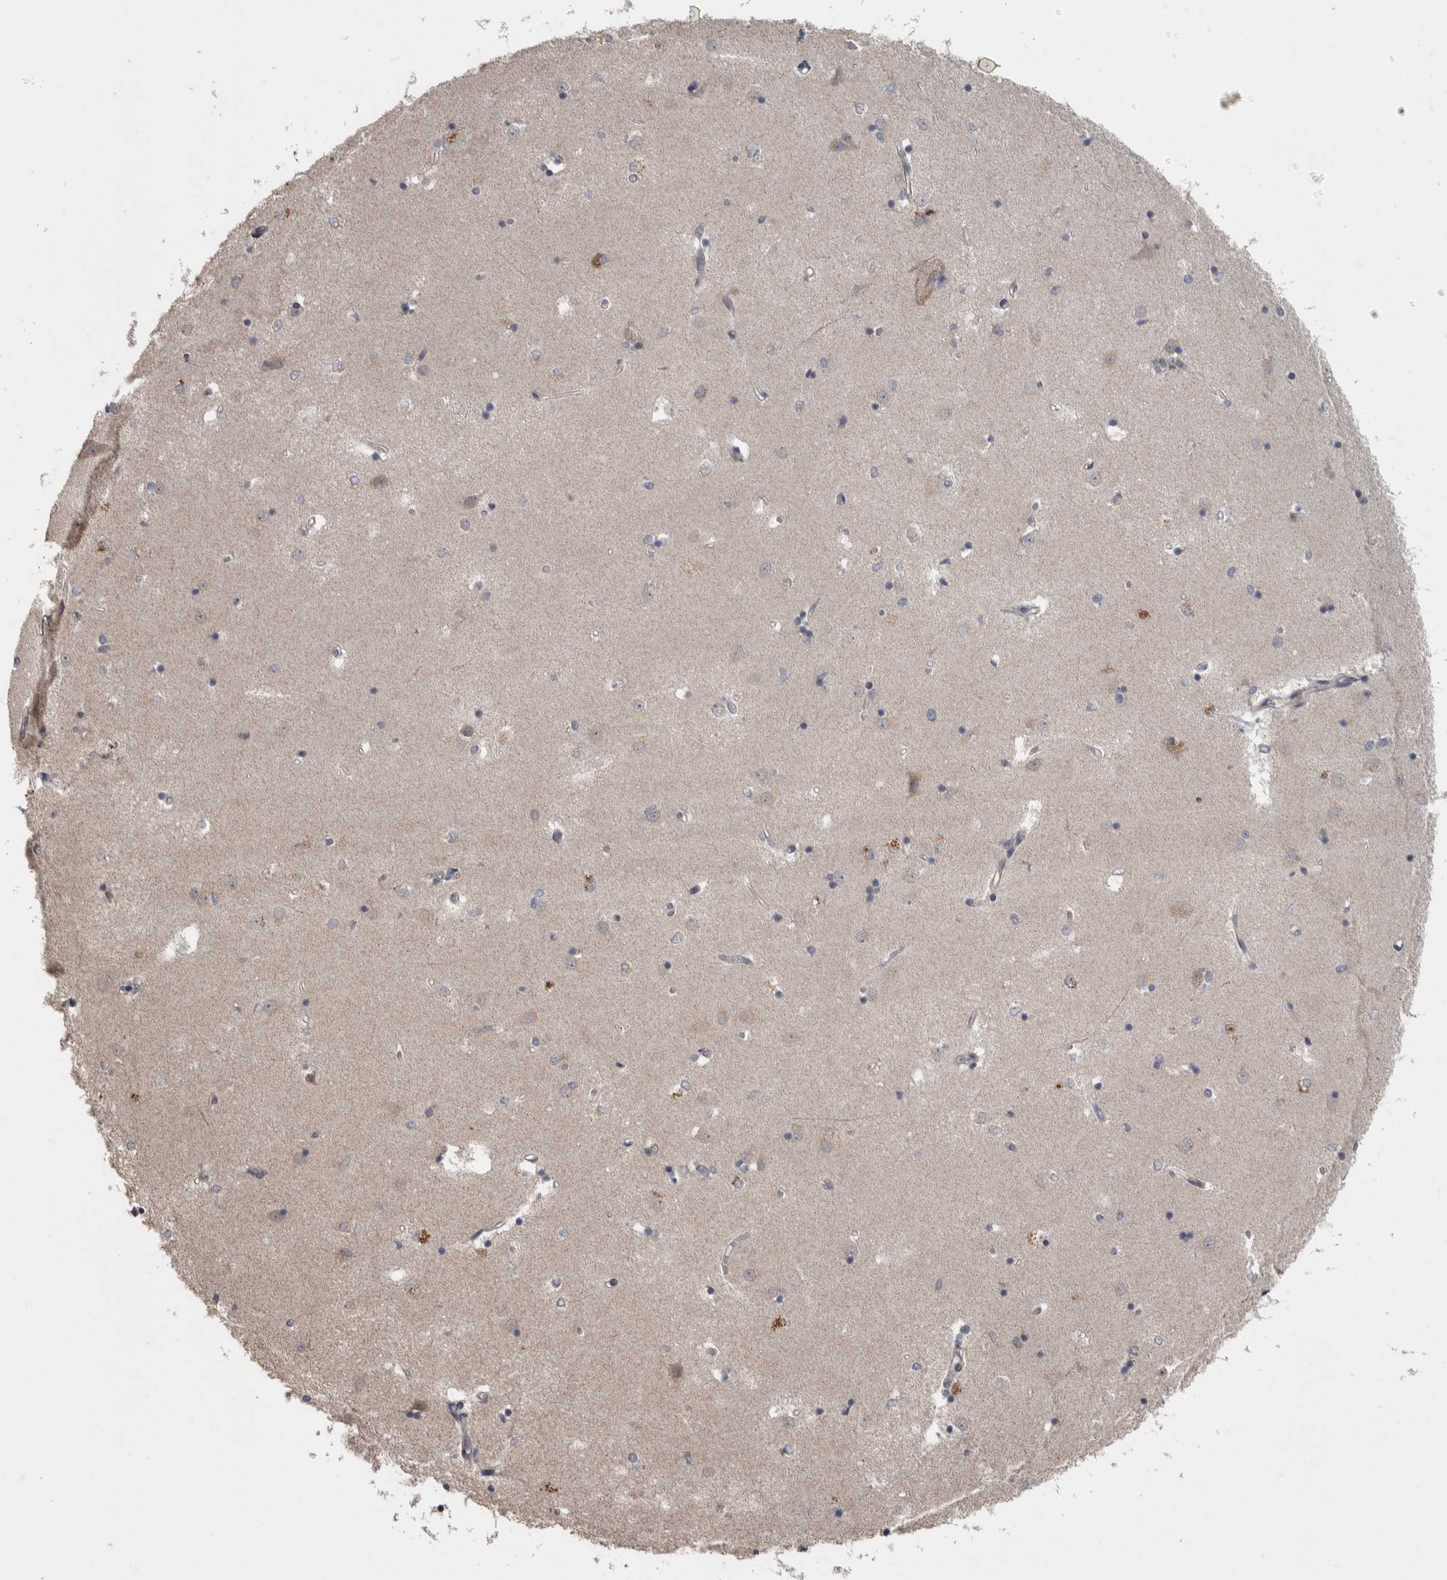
{"staining": {"intensity": "weak", "quantity": "<25%", "location": "cytoplasmic/membranous"}, "tissue": "caudate", "cell_type": "Glial cells", "image_type": "normal", "snomed": [{"axis": "morphology", "description": "Normal tissue, NOS"}, {"axis": "topography", "description": "Lateral ventricle wall"}], "caption": "IHC image of benign caudate: caudate stained with DAB exhibits no significant protein expression in glial cells. (Brightfield microscopy of DAB (3,3'-diaminobenzidine) IHC at high magnification).", "gene": "SRP68", "patient": {"sex": "male", "age": 45}}